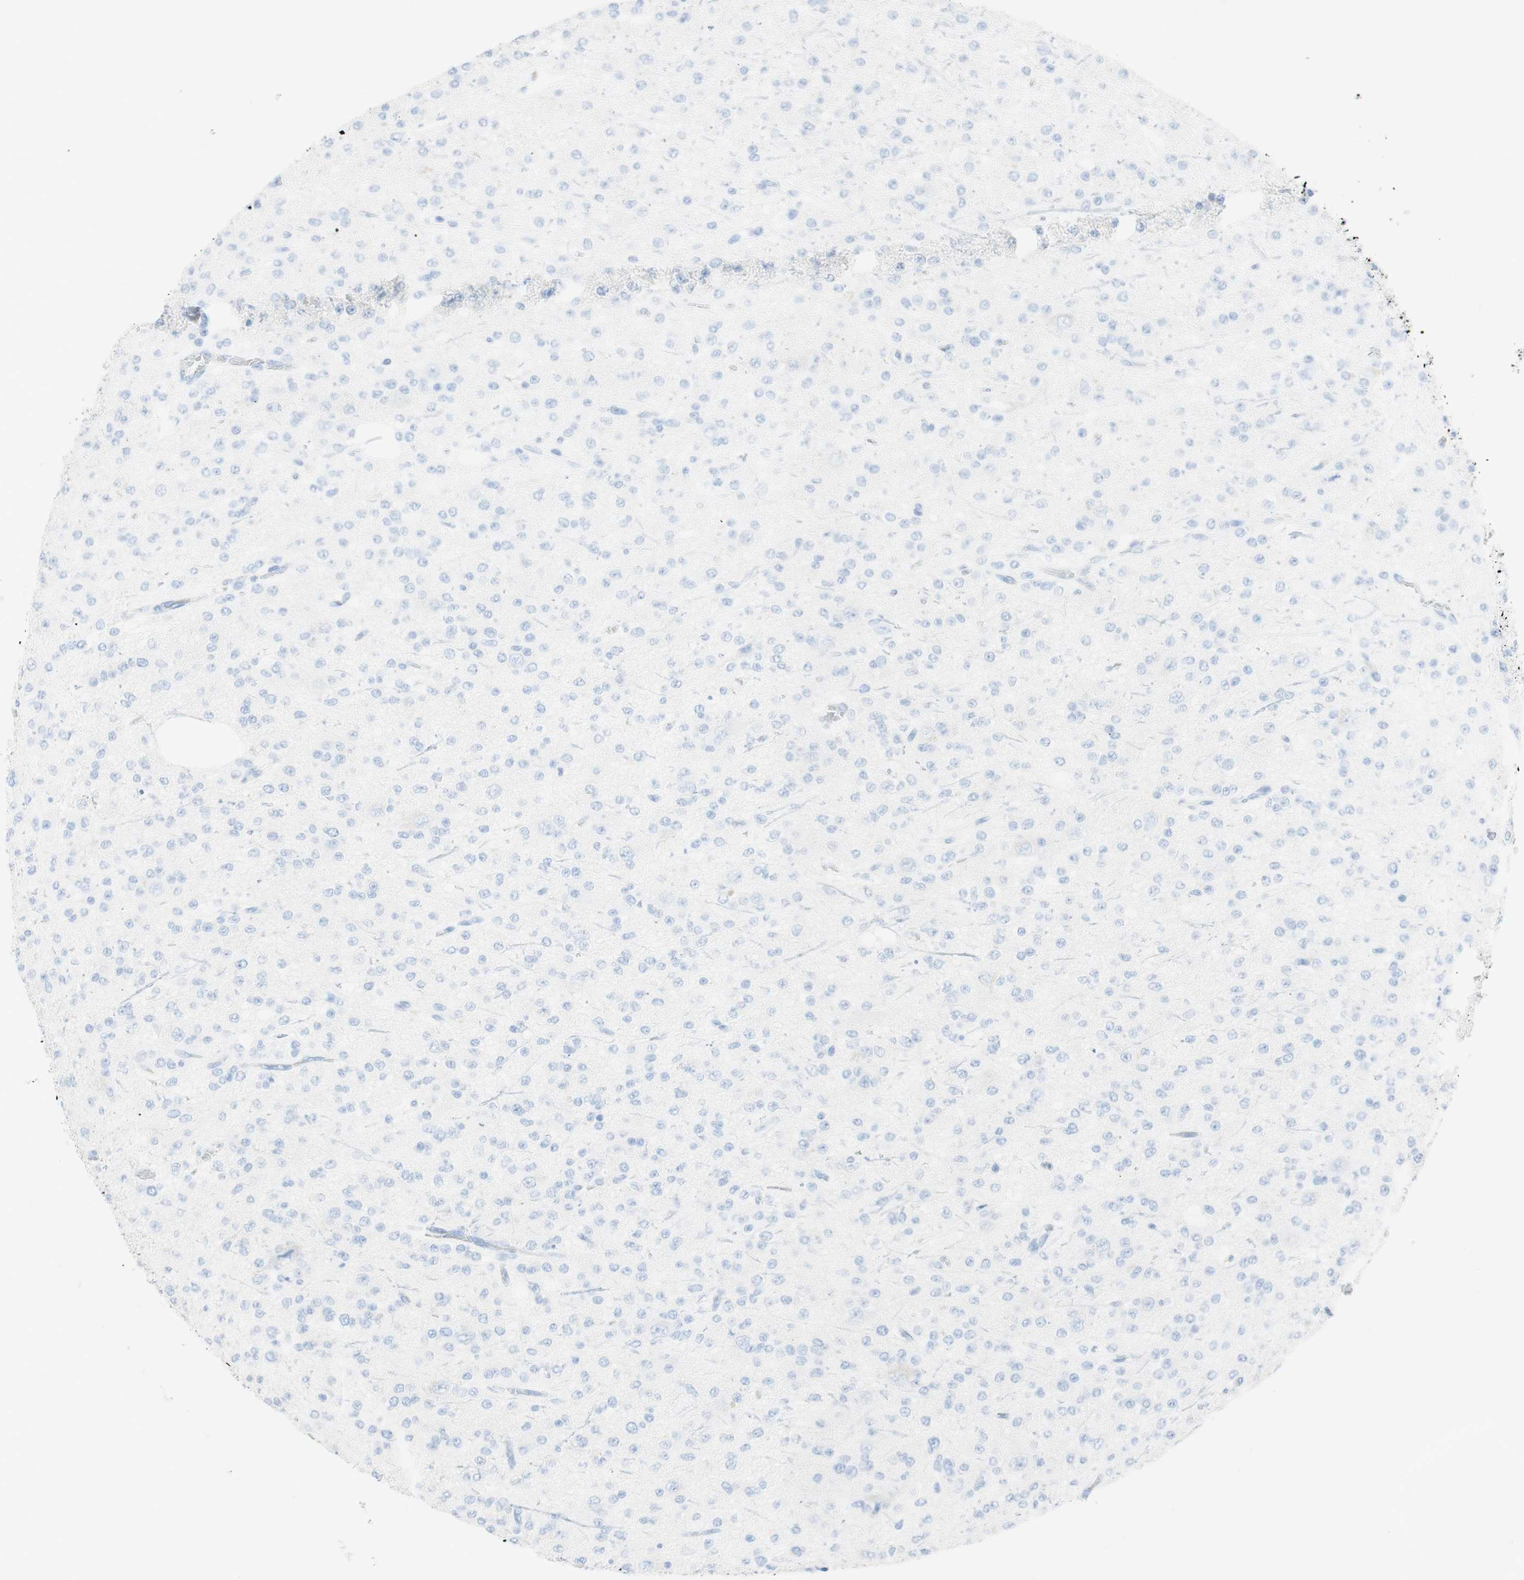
{"staining": {"intensity": "negative", "quantity": "none", "location": "none"}, "tissue": "glioma", "cell_type": "Tumor cells", "image_type": "cancer", "snomed": [{"axis": "morphology", "description": "Glioma, malignant, Low grade"}, {"axis": "topography", "description": "Brain"}], "caption": "Histopathology image shows no significant protein staining in tumor cells of low-grade glioma (malignant). The staining is performed using DAB (3,3'-diaminobenzidine) brown chromogen with nuclei counter-stained in using hematoxylin.", "gene": "TPO", "patient": {"sex": "male", "age": 38}}